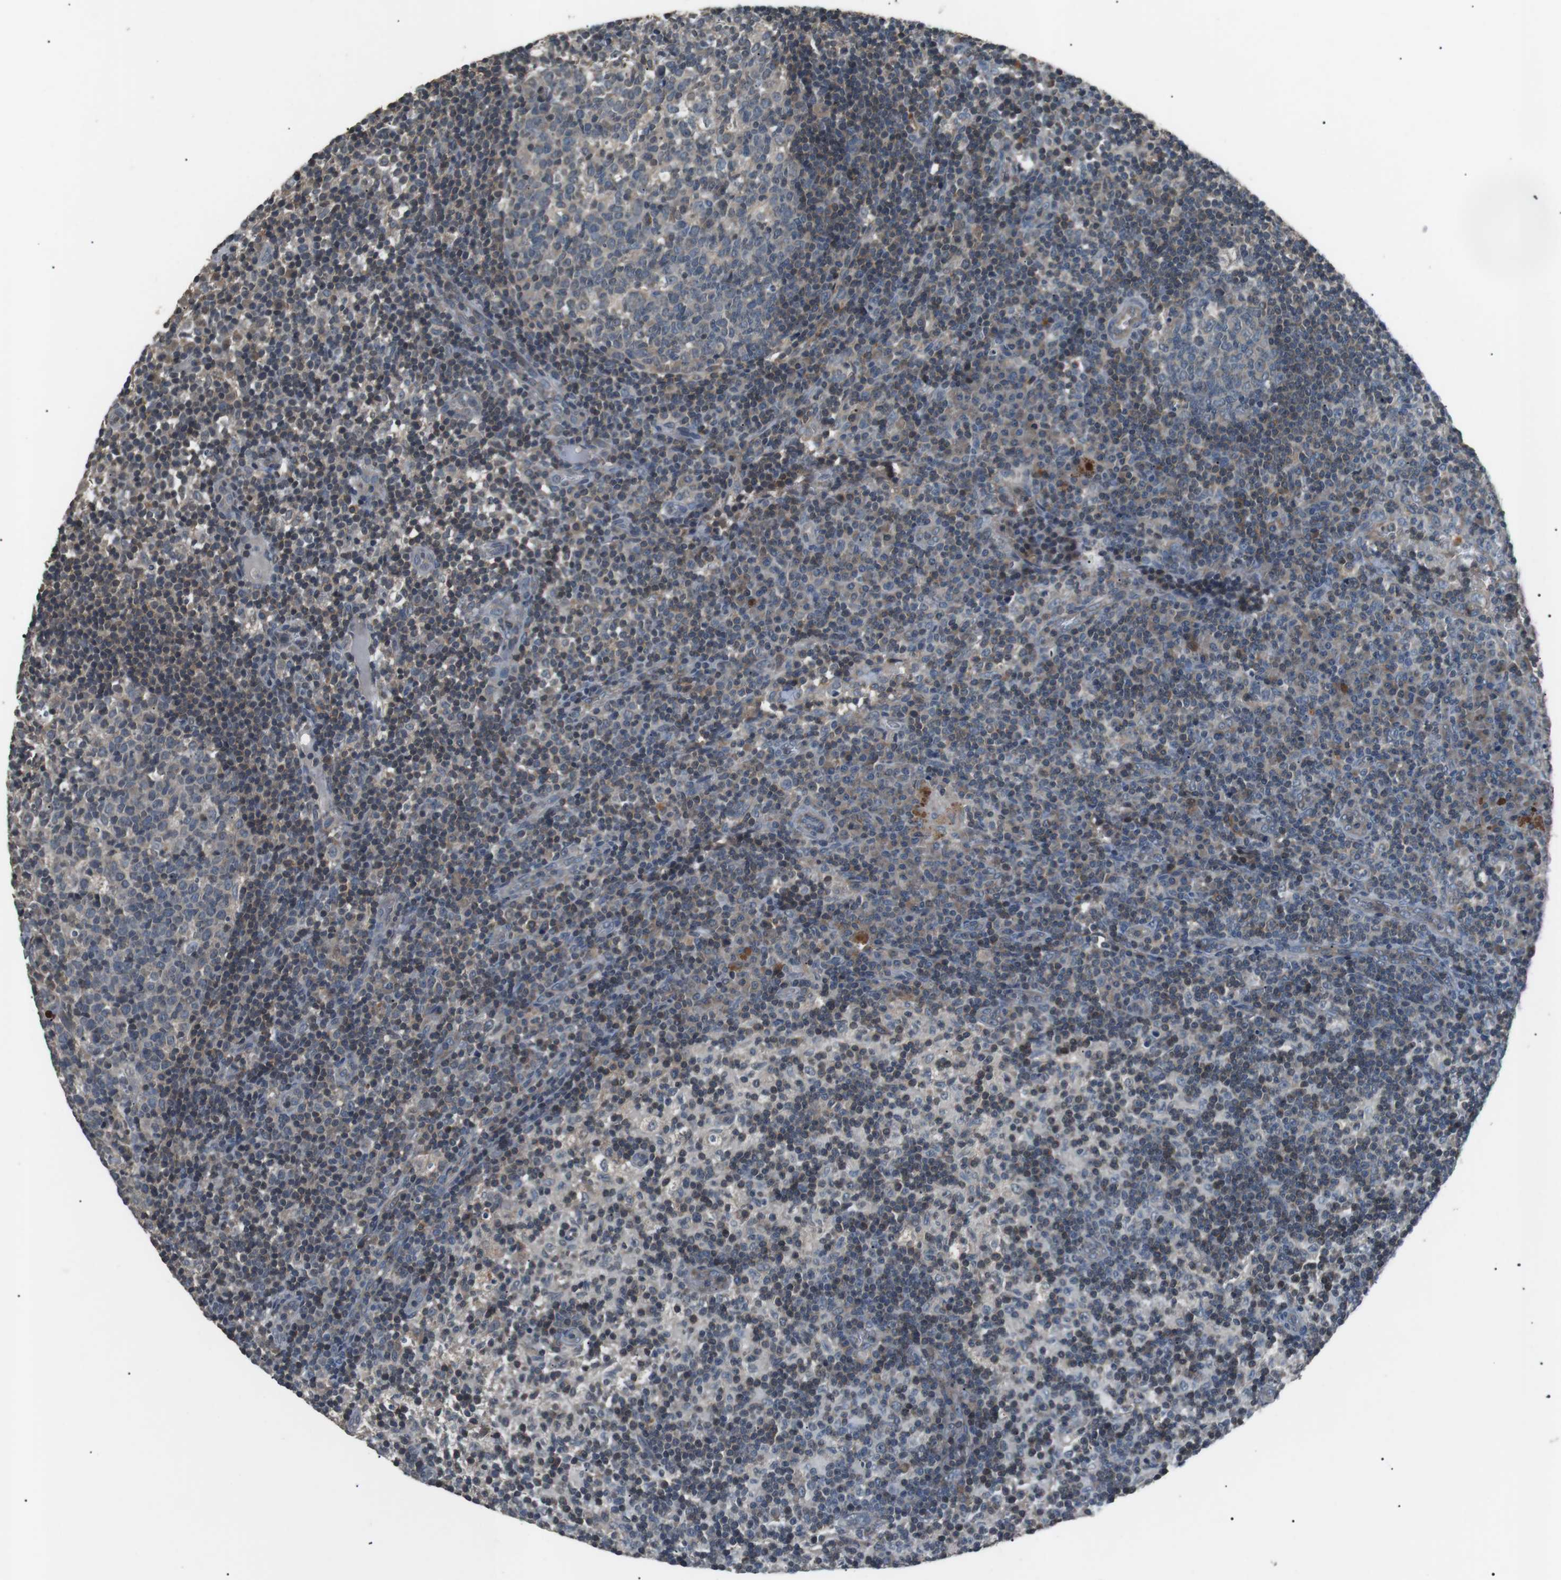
{"staining": {"intensity": "weak", "quantity": "<25%", "location": "cytoplasmic/membranous"}, "tissue": "lymph node", "cell_type": "Germinal center cells", "image_type": "normal", "snomed": [{"axis": "morphology", "description": "Normal tissue, NOS"}, {"axis": "morphology", "description": "Inflammation, NOS"}, {"axis": "topography", "description": "Lymph node"}], "caption": "High magnification brightfield microscopy of benign lymph node stained with DAB (brown) and counterstained with hematoxylin (blue): germinal center cells show no significant expression.", "gene": "NEK7", "patient": {"sex": "male", "age": 55}}